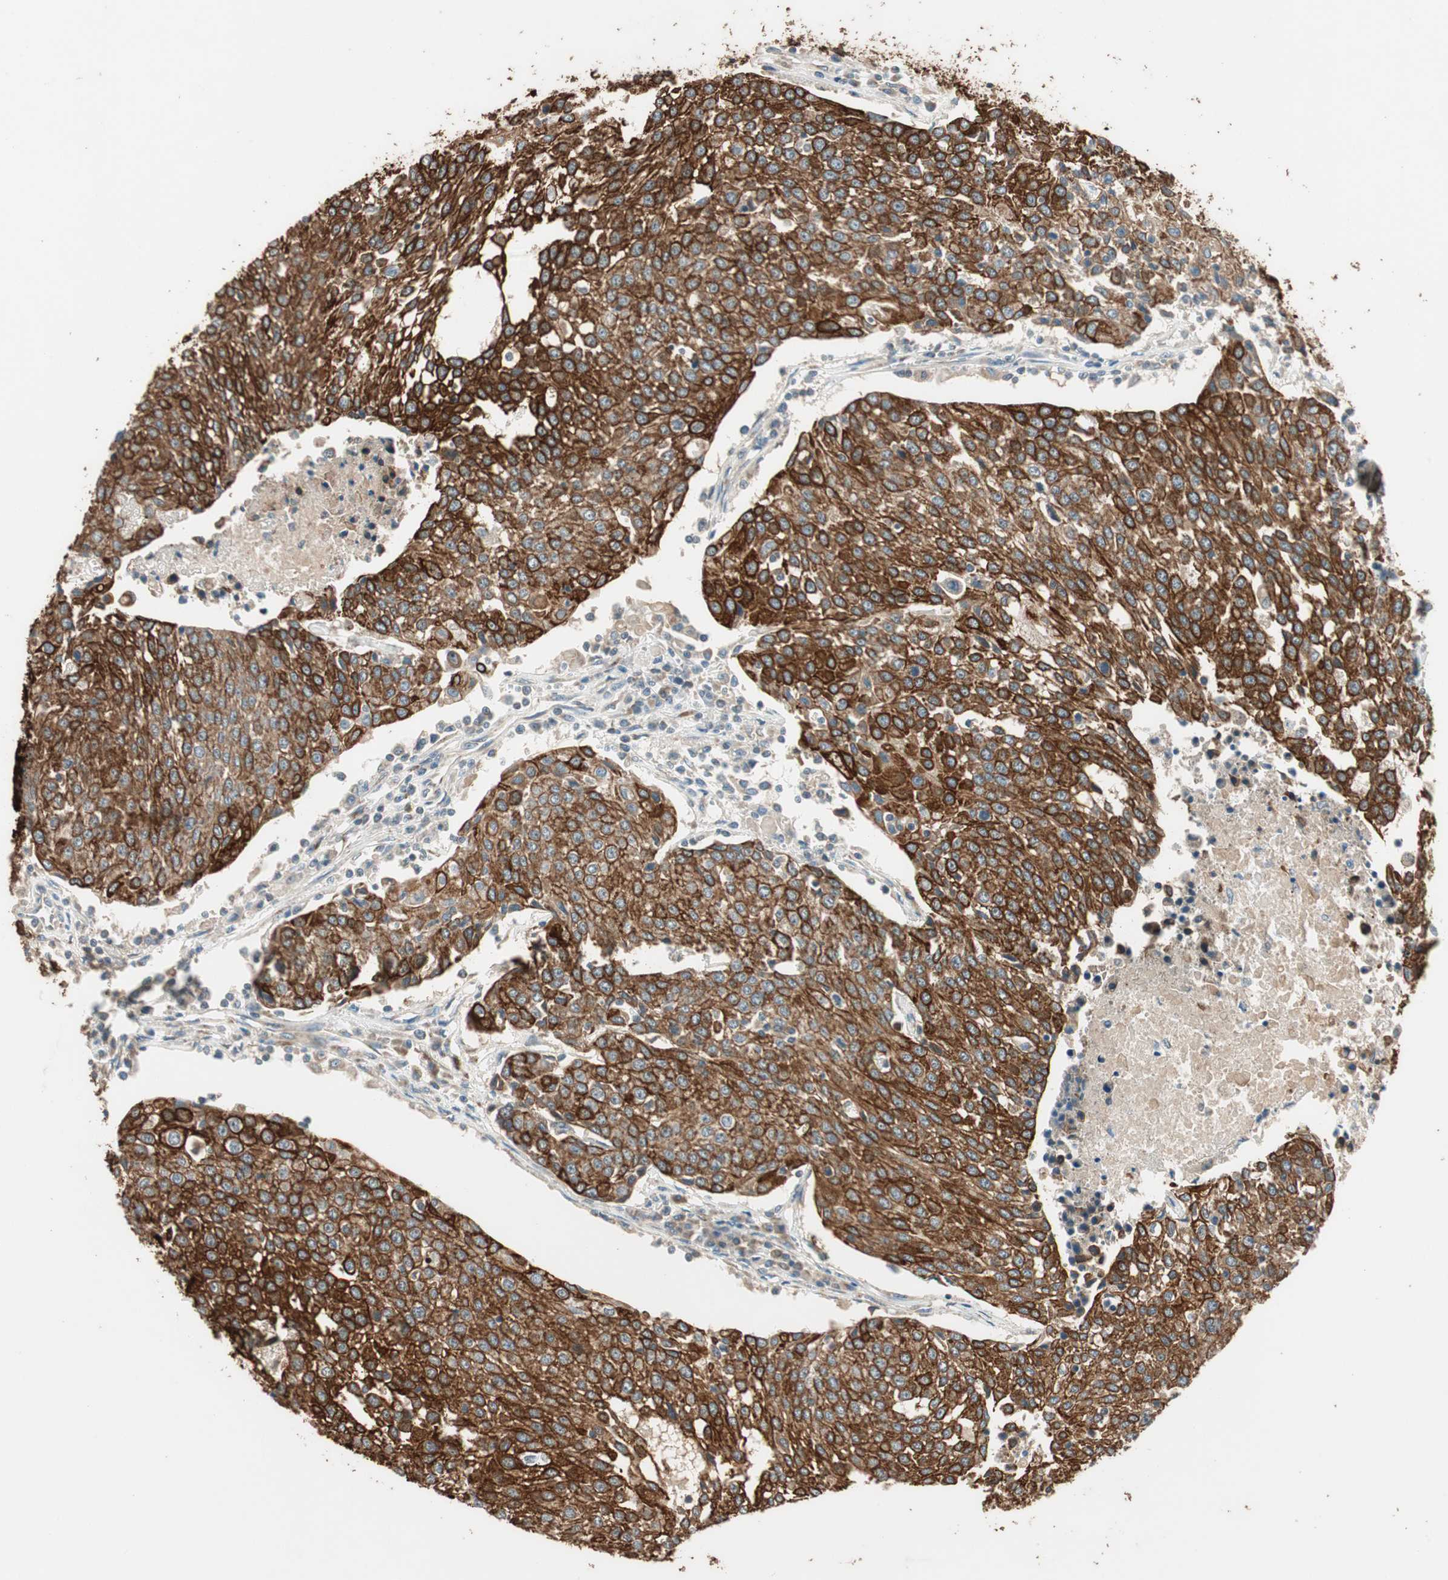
{"staining": {"intensity": "strong", "quantity": ">75%", "location": "cytoplasmic/membranous"}, "tissue": "urothelial cancer", "cell_type": "Tumor cells", "image_type": "cancer", "snomed": [{"axis": "morphology", "description": "Urothelial carcinoma, High grade"}, {"axis": "topography", "description": "Urinary bladder"}], "caption": "Protein staining exhibits strong cytoplasmic/membranous expression in about >75% of tumor cells in urothelial cancer. The protein of interest is shown in brown color, while the nuclei are stained blue.", "gene": "TRIM21", "patient": {"sex": "female", "age": 85}}